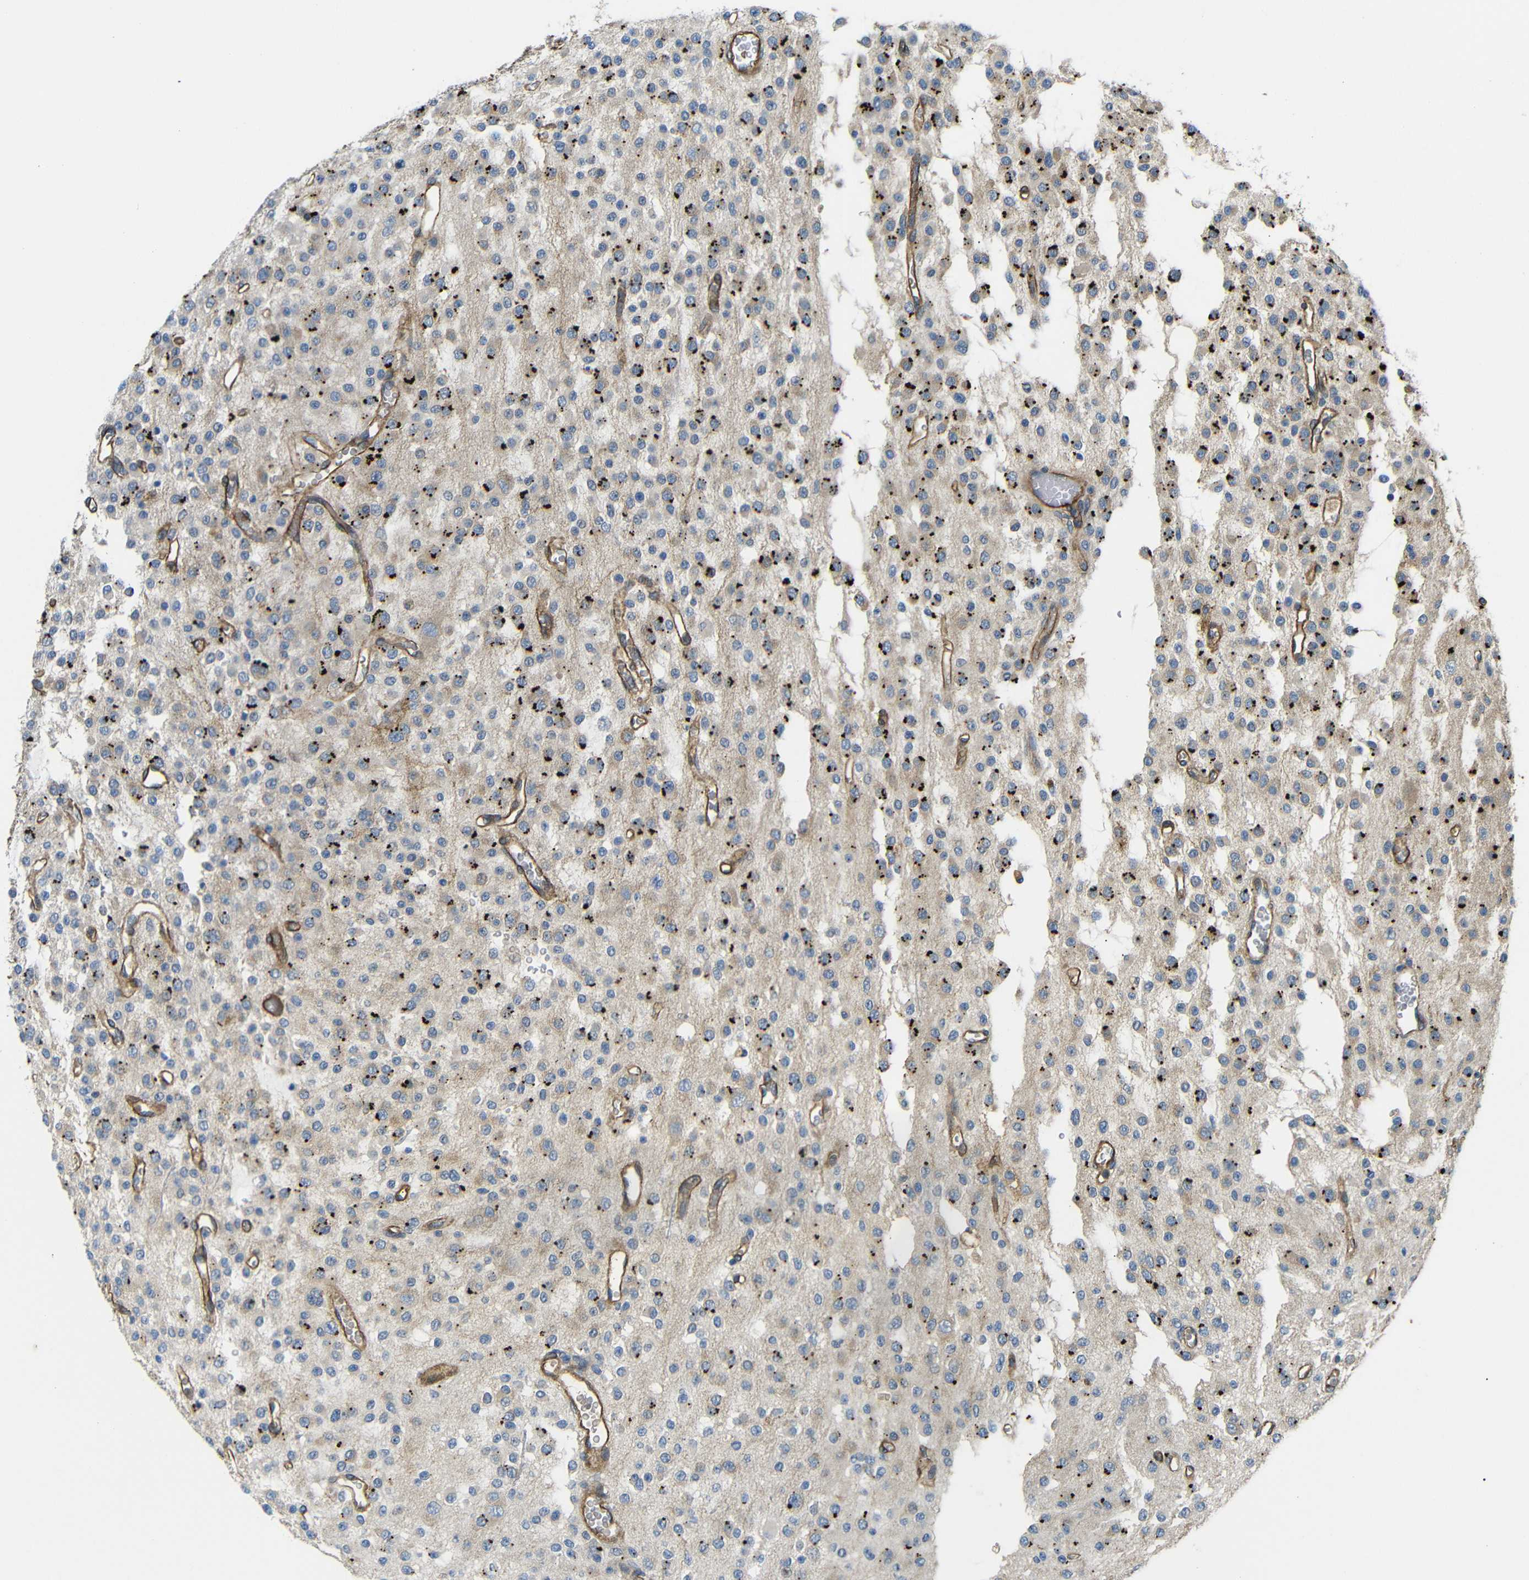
{"staining": {"intensity": "strong", "quantity": "25%-75%", "location": "cytoplasmic/membranous"}, "tissue": "glioma", "cell_type": "Tumor cells", "image_type": "cancer", "snomed": [{"axis": "morphology", "description": "Glioma, malignant, Low grade"}, {"axis": "topography", "description": "Brain"}], "caption": "This image demonstrates low-grade glioma (malignant) stained with IHC to label a protein in brown. The cytoplasmic/membranous of tumor cells show strong positivity for the protein. Nuclei are counter-stained blue.", "gene": "MYO1B", "patient": {"sex": "male", "age": 38}}